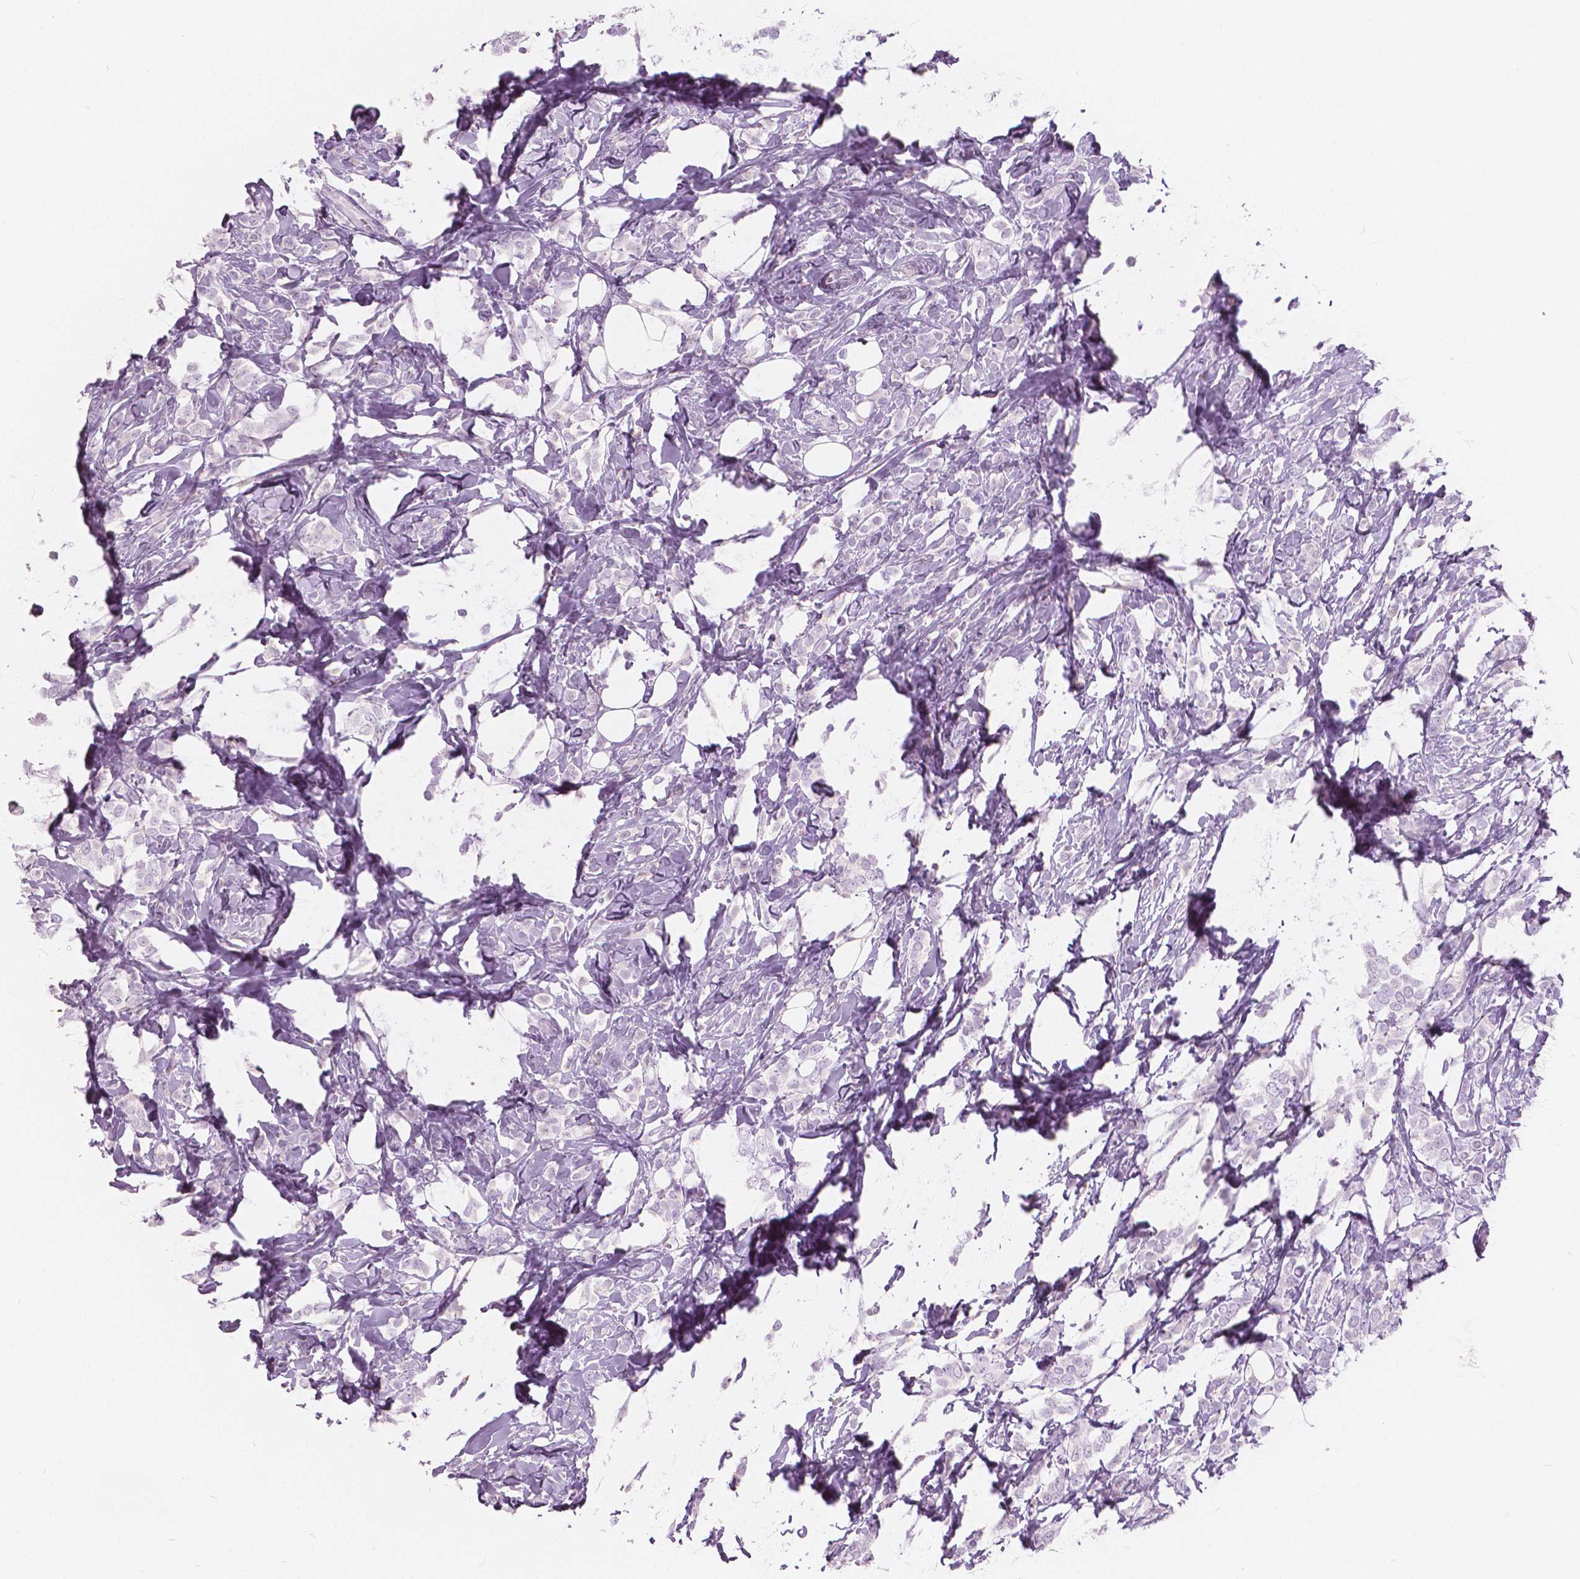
{"staining": {"intensity": "negative", "quantity": "none", "location": "none"}, "tissue": "breast cancer", "cell_type": "Tumor cells", "image_type": "cancer", "snomed": [{"axis": "morphology", "description": "Lobular carcinoma"}, {"axis": "topography", "description": "Breast"}], "caption": "Tumor cells show no significant positivity in lobular carcinoma (breast).", "gene": "CXCR2", "patient": {"sex": "female", "age": 49}}